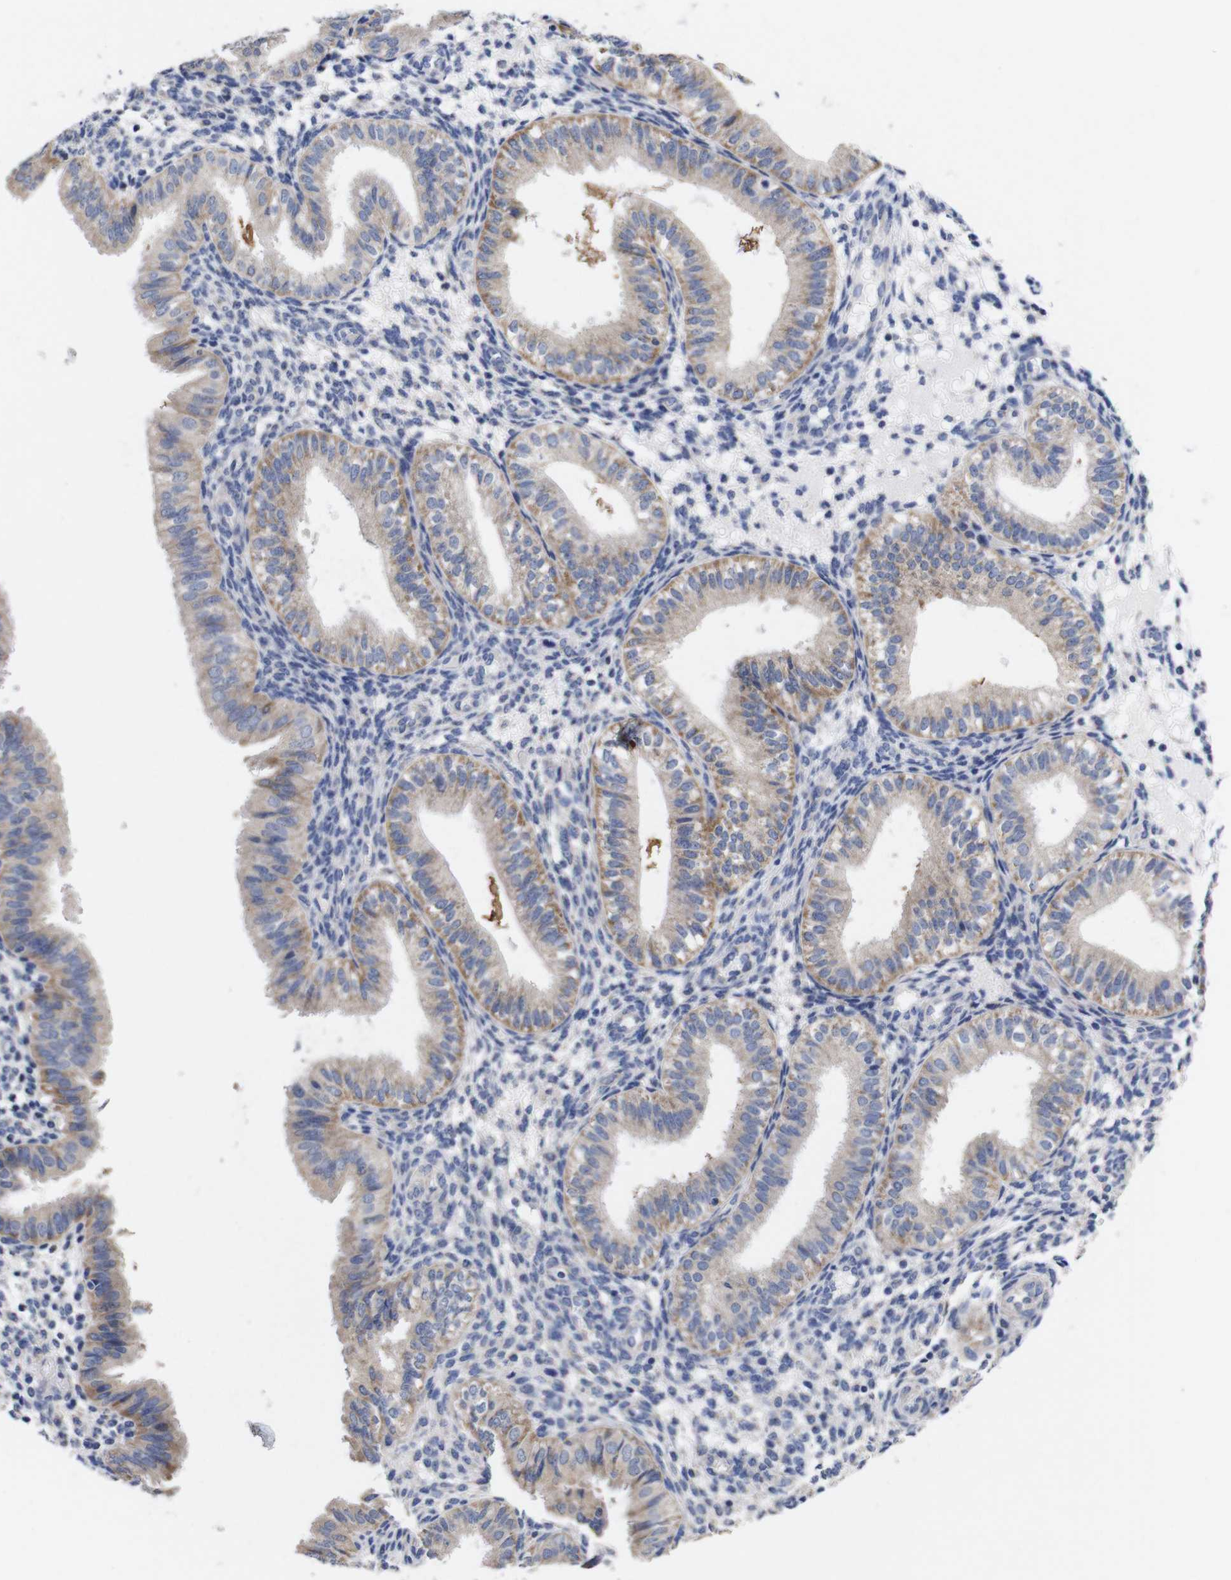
{"staining": {"intensity": "negative", "quantity": "none", "location": "none"}, "tissue": "endometrium", "cell_type": "Cells in endometrial stroma", "image_type": "normal", "snomed": [{"axis": "morphology", "description": "Normal tissue, NOS"}, {"axis": "topography", "description": "Endometrium"}], "caption": "Protein analysis of benign endometrium reveals no significant staining in cells in endometrial stroma.", "gene": "OPN3", "patient": {"sex": "female", "age": 39}}